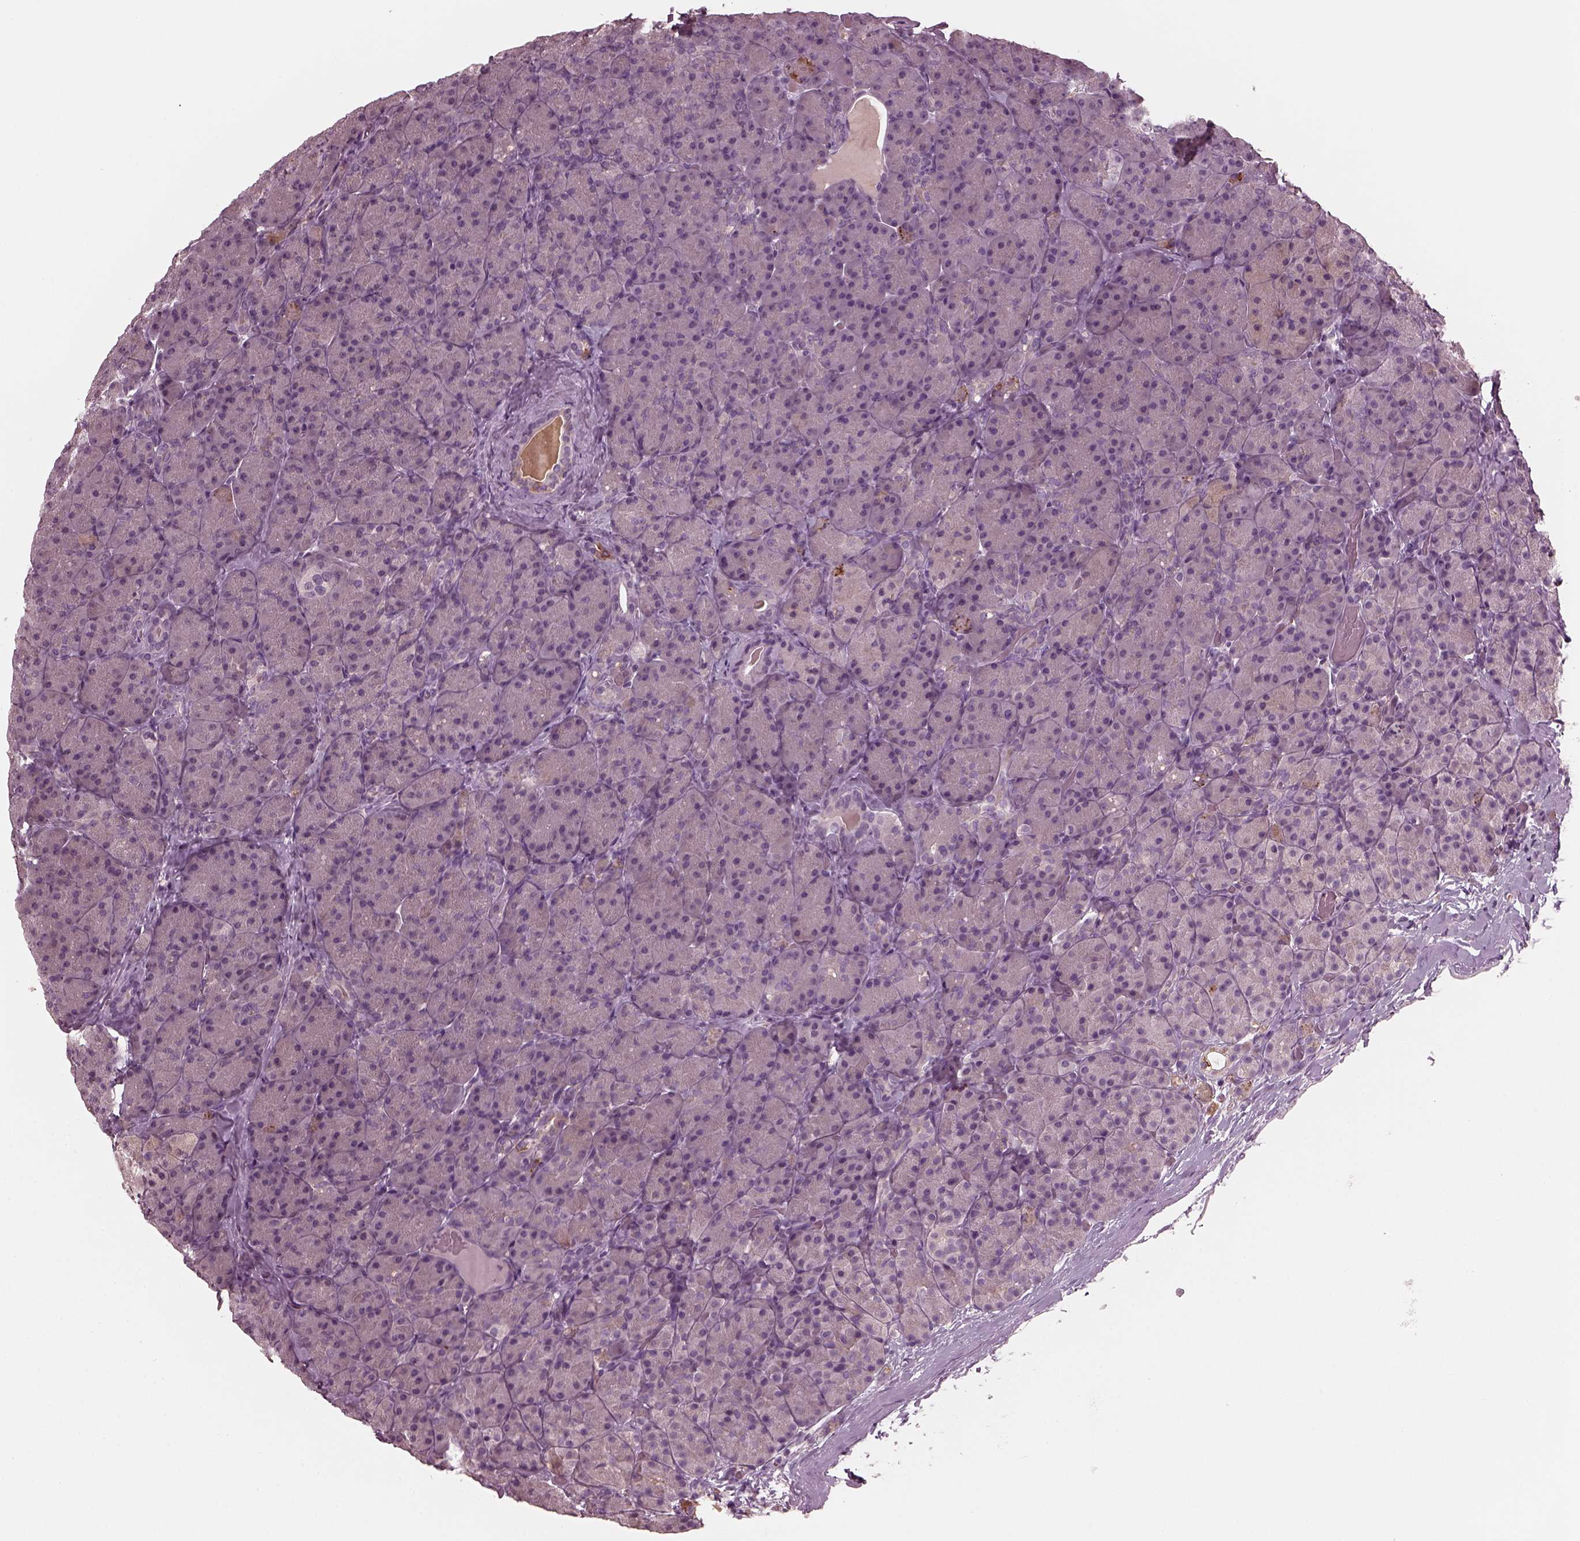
{"staining": {"intensity": "negative", "quantity": "none", "location": "none"}, "tissue": "pancreas", "cell_type": "Exocrine glandular cells", "image_type": "normal", "snomed": [{"axis": "morphology", "description": "Normal tissue, NOS"}, {"axis": "topography", "description": "Pancreas"}], "caption": "Immunohistochemistry micrograph of normal pancreas: human pancreas stained with DAB shows no significant protein staining in exocrine glandular cells.", "gene": "PORCN", "patient": {"sex": "male", "age": 57}}